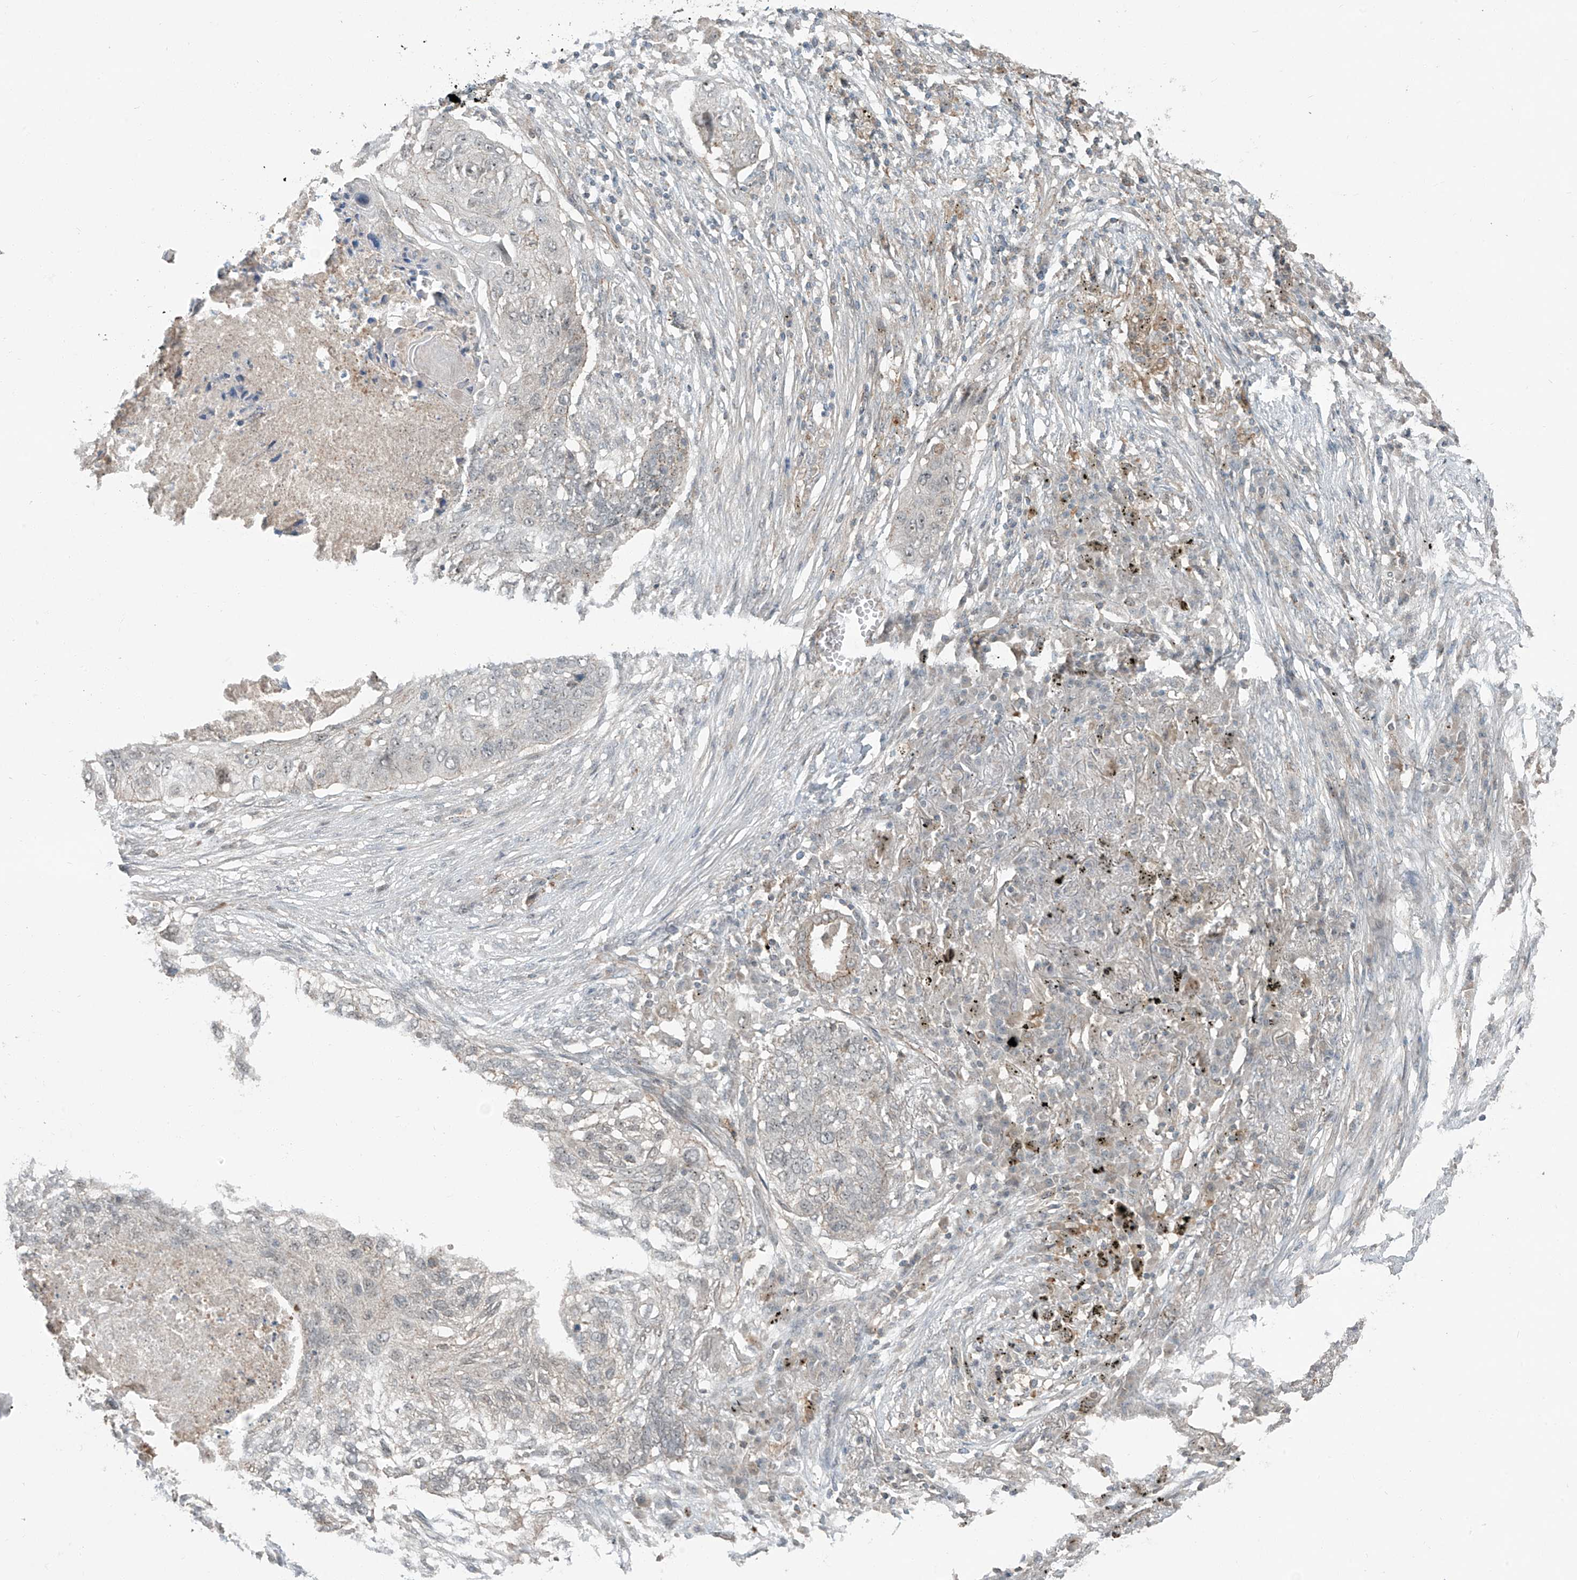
{"staining": {"intensity": "negative", "quantity": "none", "location": "none"}, "tissue": "lung cancer", "cell_type": "Tumor cells", "image_type": "cancer", "snomed": [{"axis": "morphology", "description": "Squamous cell carcinoma, NOS"}, {"axis": "topography", "description": "Lung"}], "caption": "Lung cancer (squamous cell carcinoma) was stained to show a protein in brown. There is no significant positivity in tumor cells. Brightfield microscopy of IHC stained with DAB (brown) and hematoxylin (blue), captured at high magnification.", "gene": "ZNF16", "patient": {"sex": "female", "age": 63}}